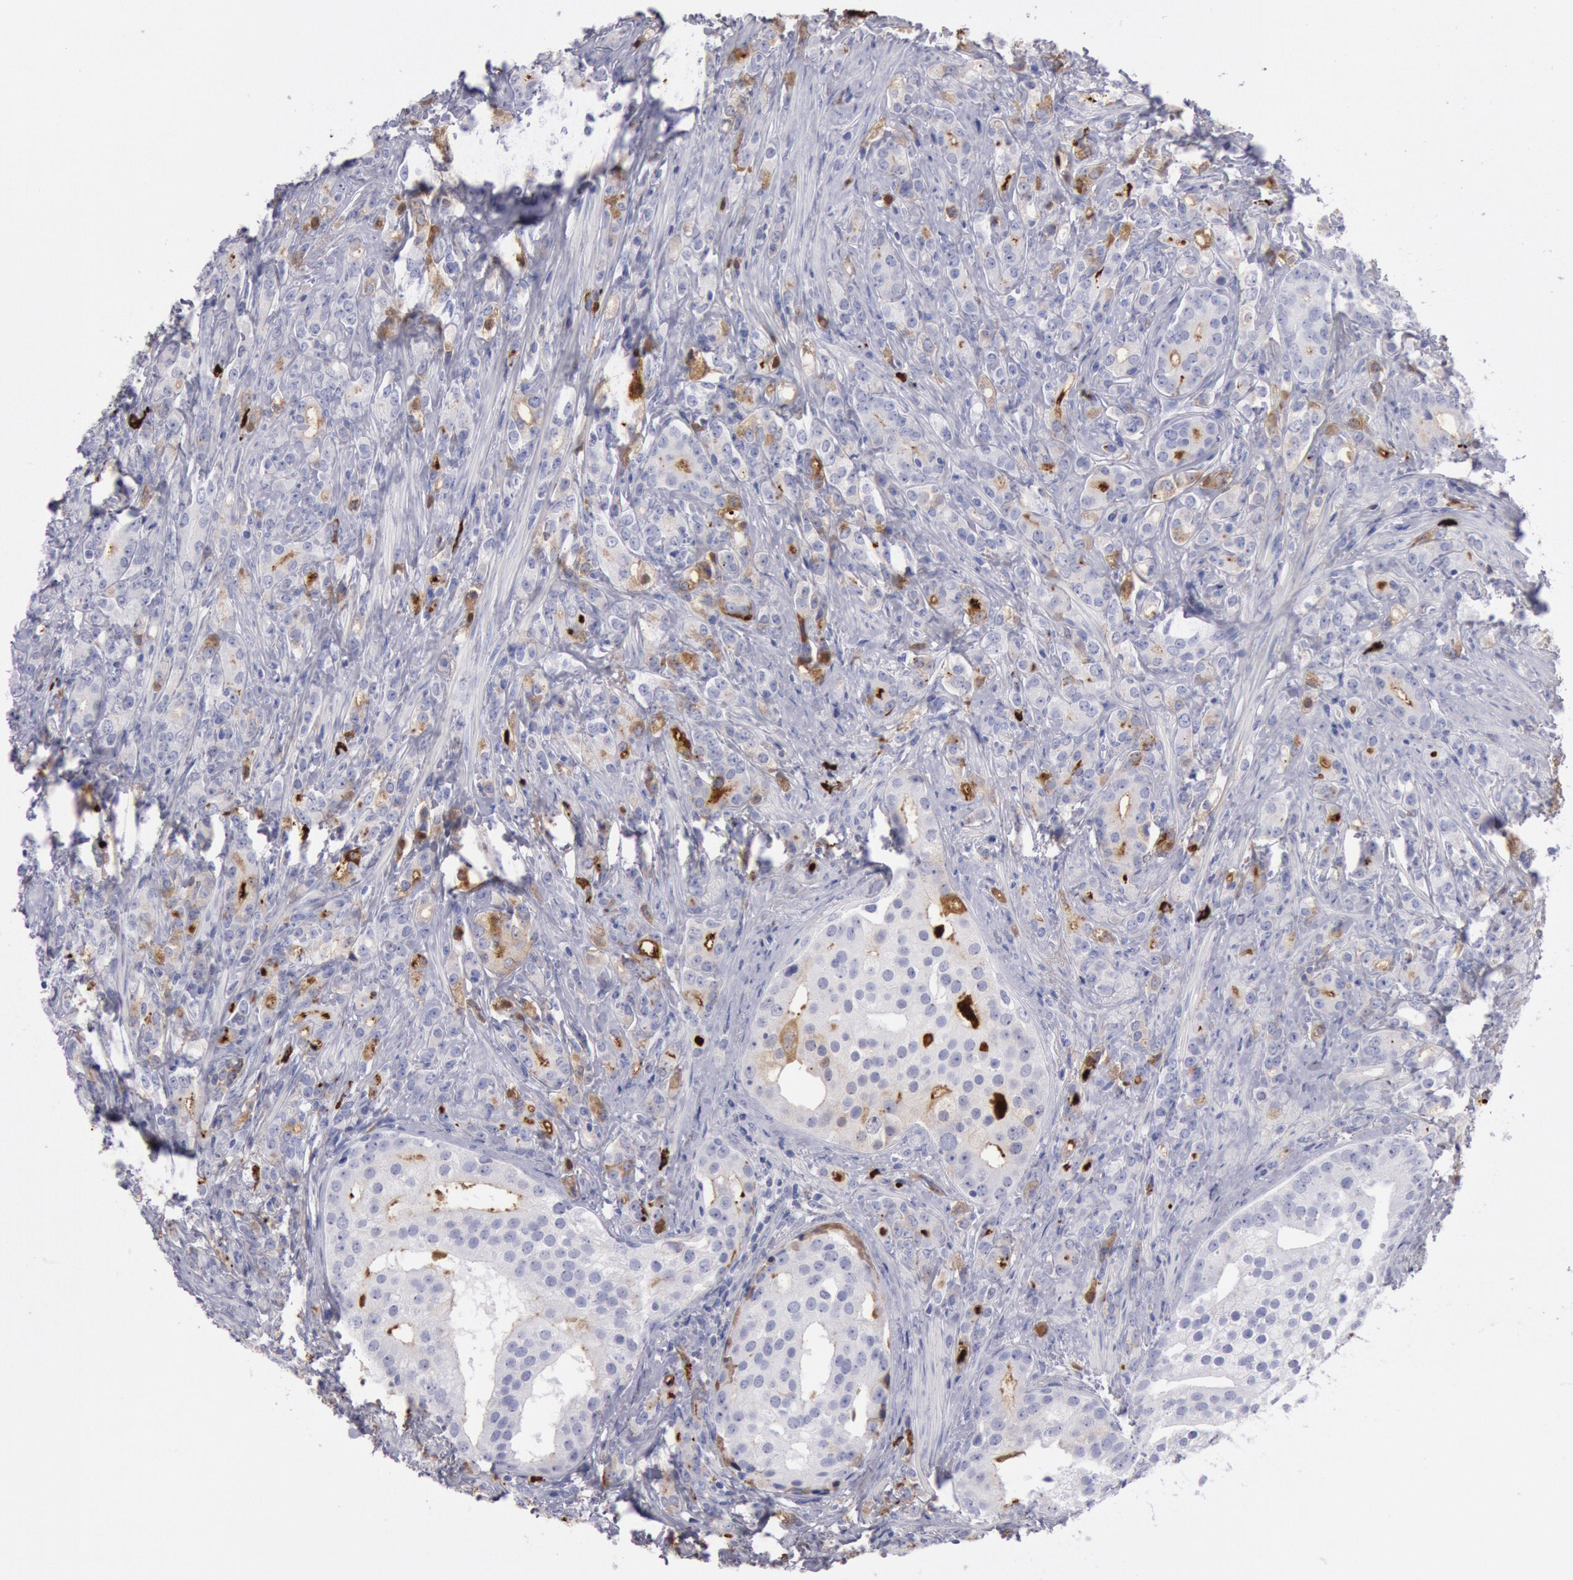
{"staining": {"intensity": "negative", "quantity": "none", "location": "none"}, "tissue": "prostate cancer", "cell_type": "Tumor cells", "image_type": "cancer", "snomed": [{"axis": "morphology", "description": "Adenocarcinoma, Medium grade"}, {"axis": "topography", "description": "Prostate"}], "caption": "This image is of adenocarcinoma (medium-grade) (prostate) stained with immunohistochemistry to label a protein in brown with the nuclei are counter-stained blue. There is no expression in tumor cells.", "gene": "IGHA1", "patient": {"sex": "male", "age": 59}}